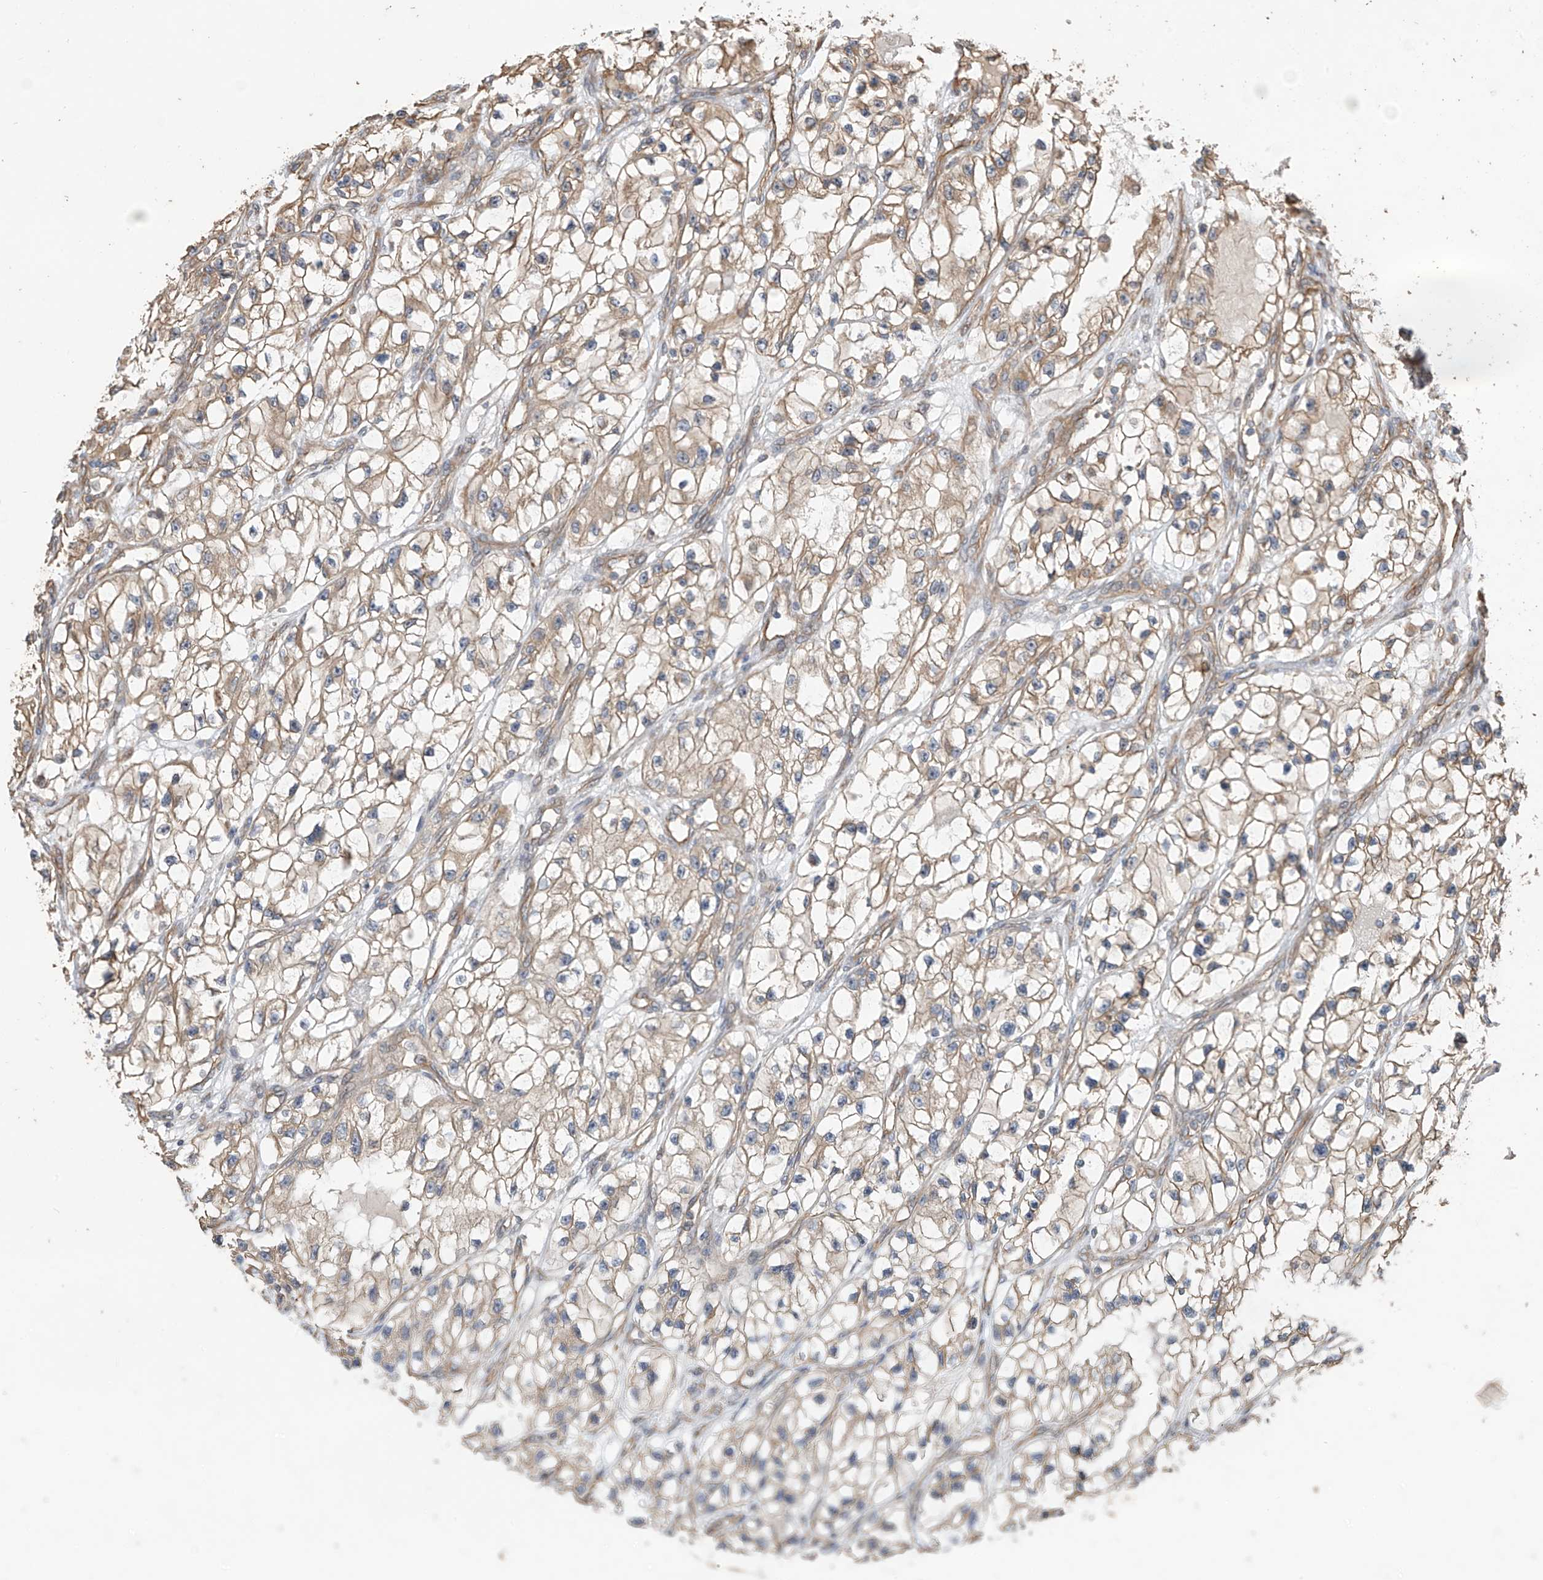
{"staining": {"intensity": "moderate", "quantity": "25%-75%", "location": "cytoplasmic/membranous"}, "tissue": "renal cancer", "cell_type": "Tumor cells", "image_type": "cancer", "snomed": [{"axis": "morphology", "description": "Adenocarcinoma, NOS"}, {"axis": "topography", "description": "Kidney"}], "caption": "Tumor cells exhibit medium levels of moderate cytoplasmic/membranous staining in about 25%-75% of cells in human renal adenocarcinoma.", "gene": "AGBL5", "patient": {"sex": "female", "age": 57}}